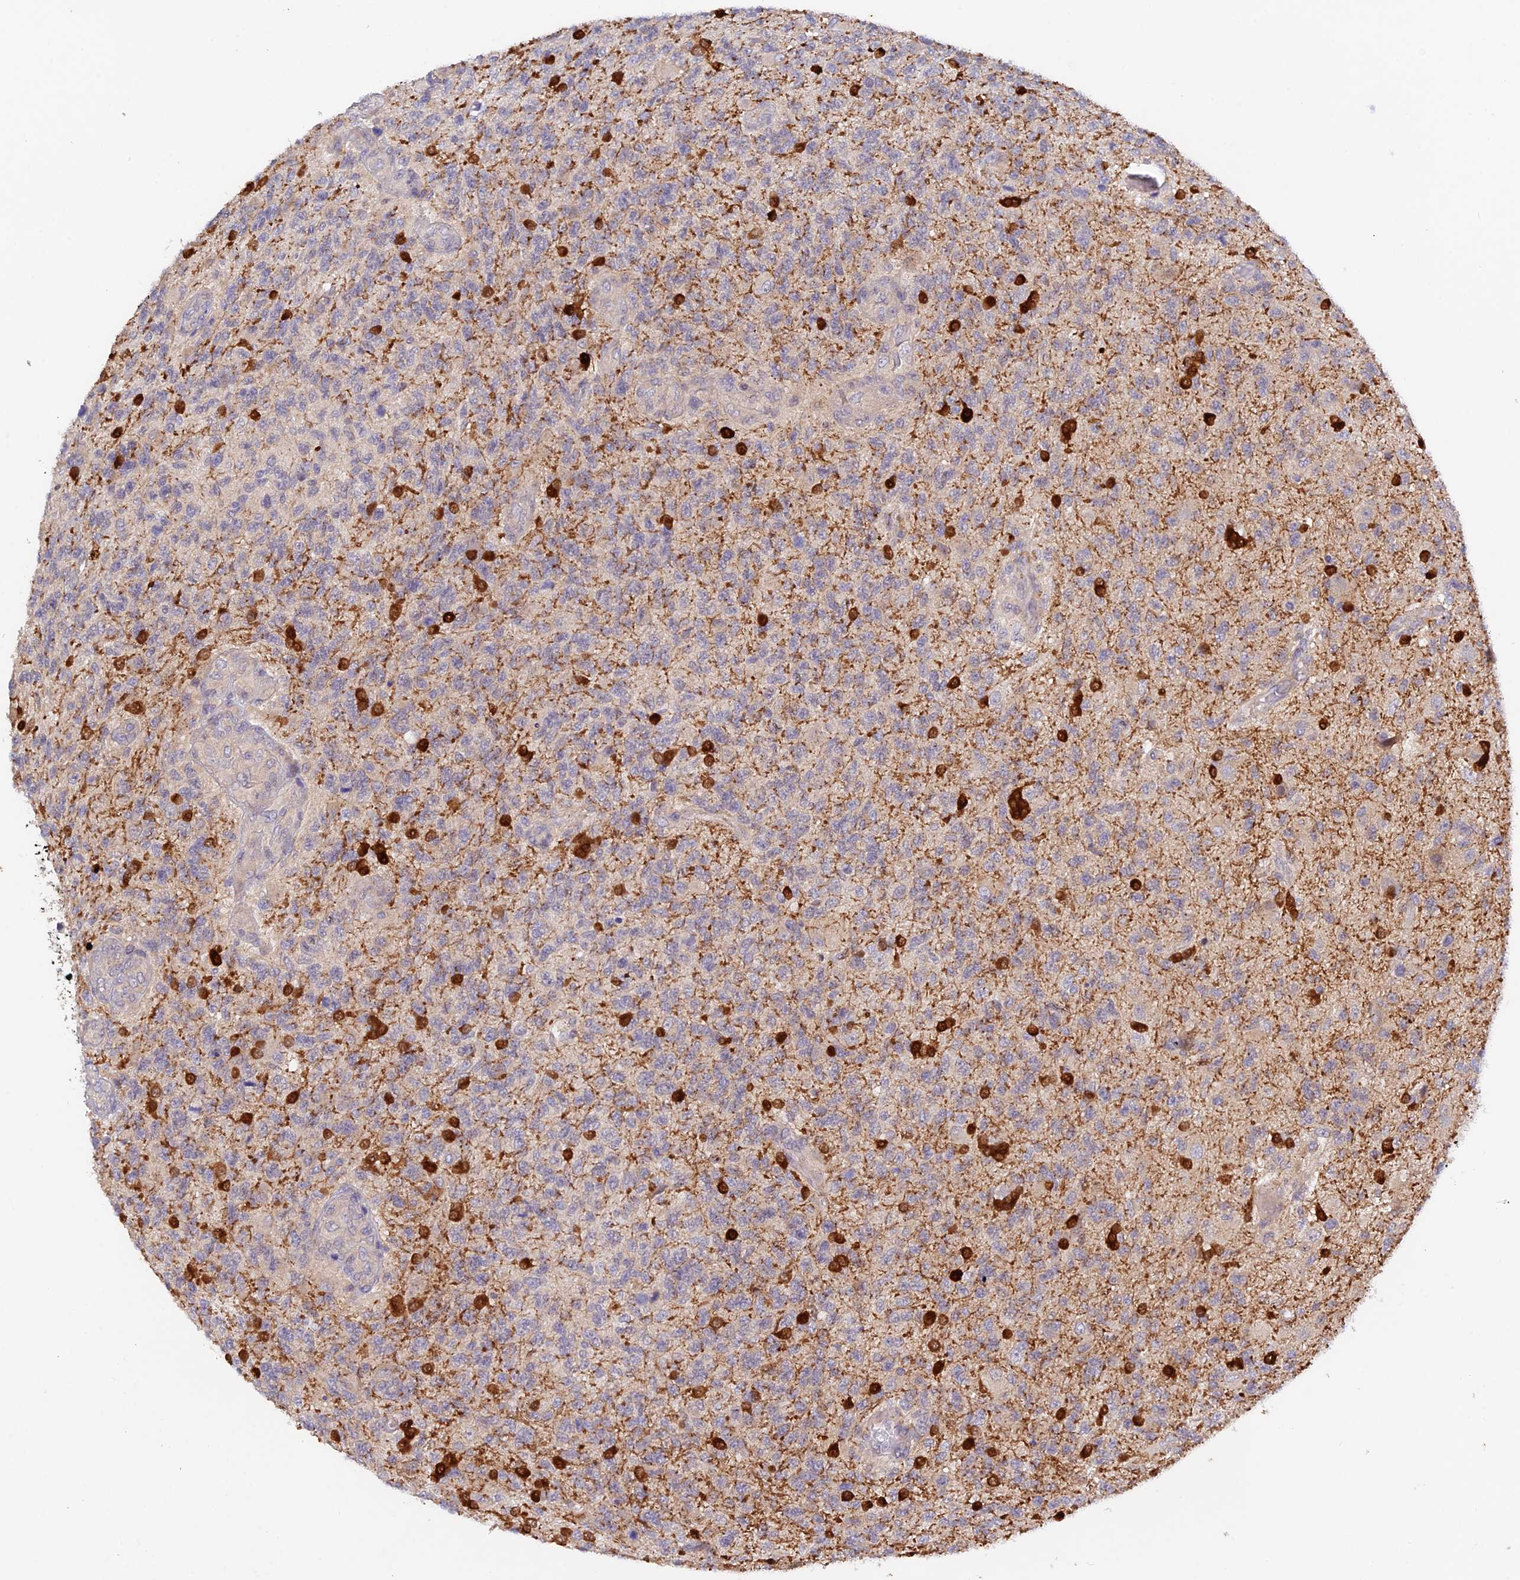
{"staining": {"intensity": "negative", "quantity": "none", "location": "none"}, "tissue": "glioma", "cell_type": "Tumor cells", "image_type": "cancer", "snomed": [{"axis": "morphology", "description": "Glioma, malignant, High grade"}, {"axis": "topography", "description": "Brain"}], "caption": "Immunohistochemical staining of human malignant high-grade glioma demonstrates no significant positivity in tumor cells.", "gene": "CWH43", "patient": {"sex": "male", "age": 56}}